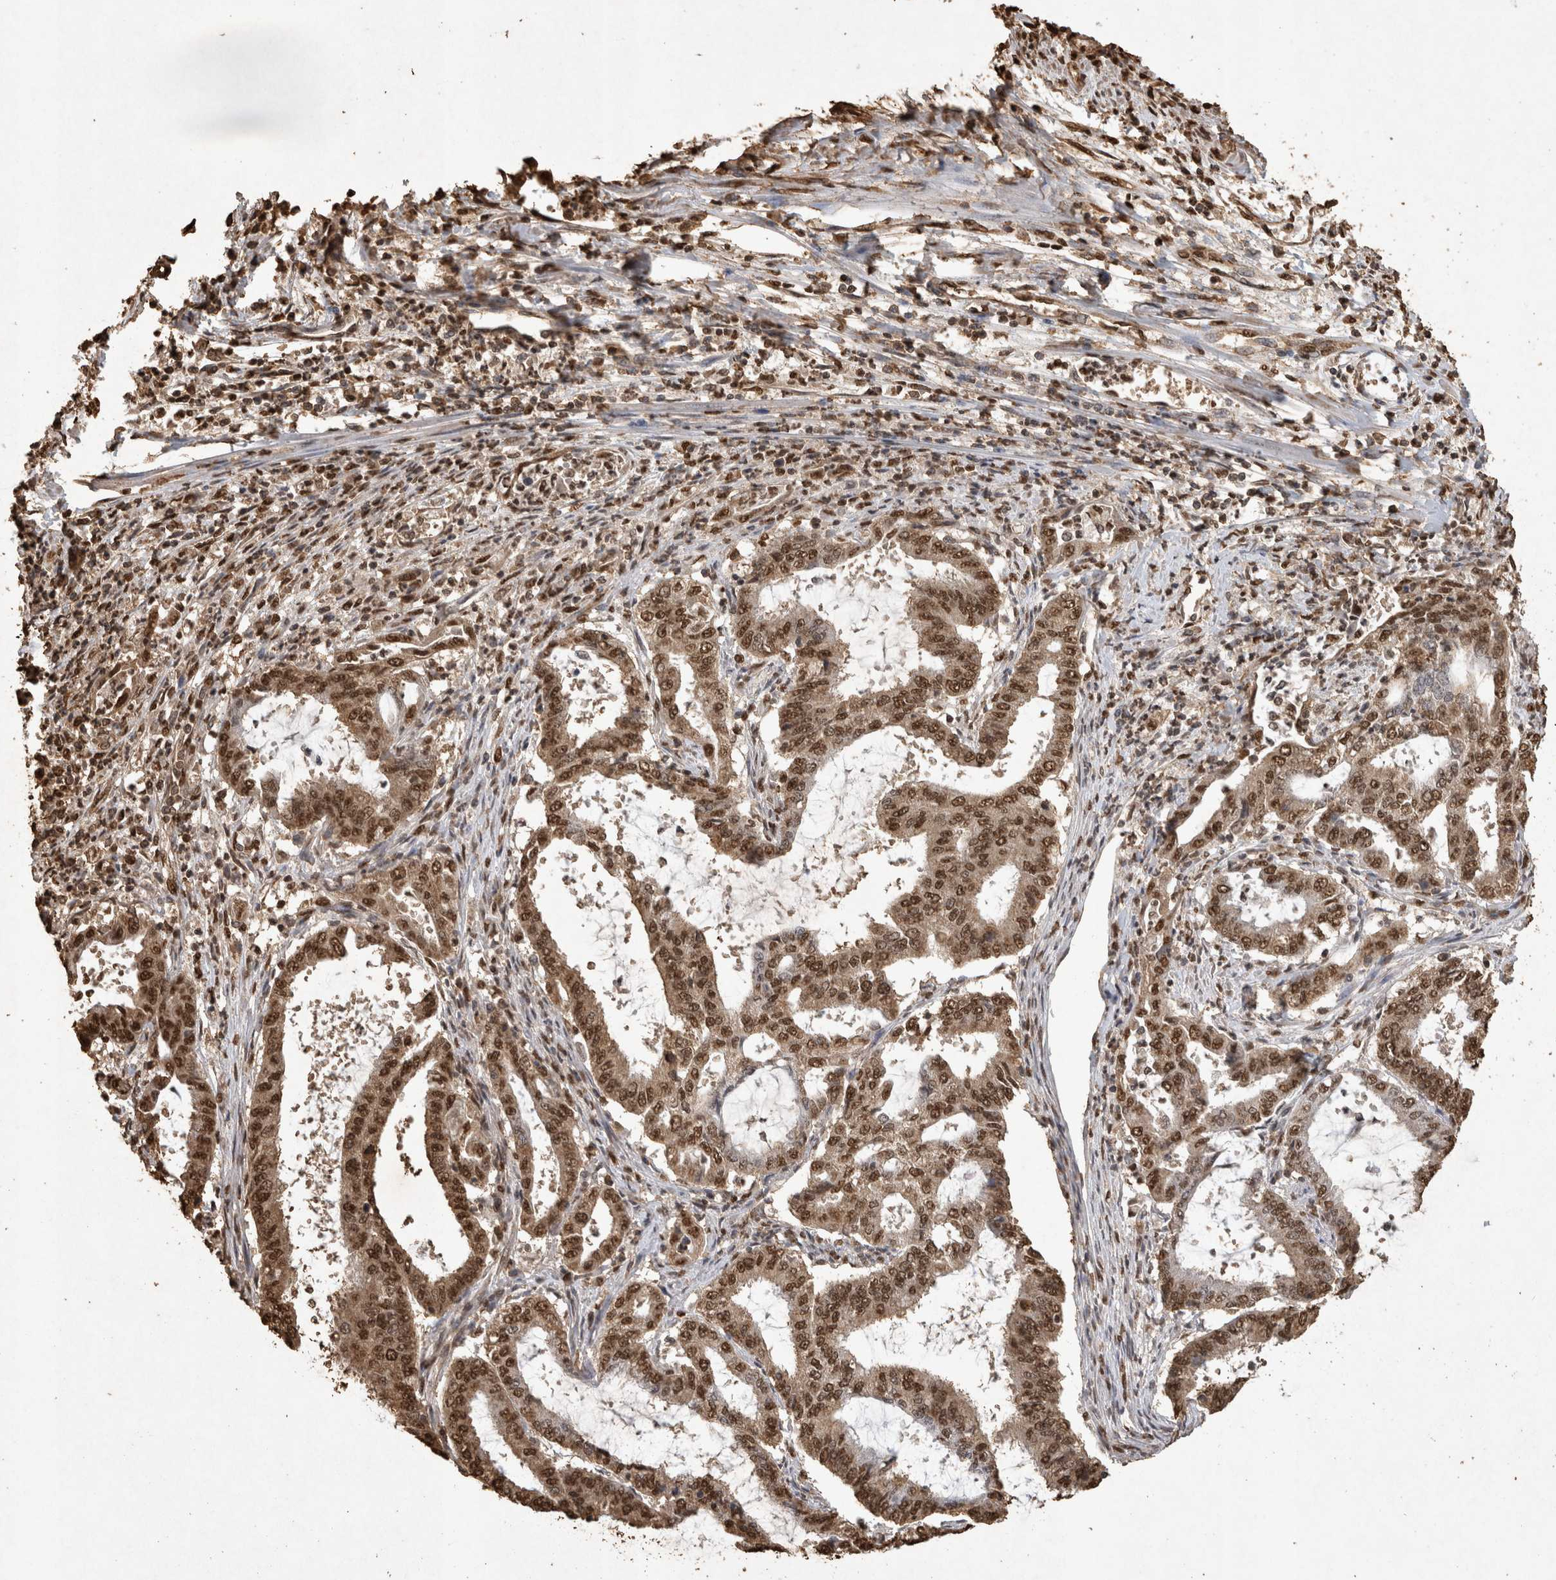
{"staining": {"intensity": "moderate", "quantity": ">75%", "location": "cytoplasmic/membranous,nuclear"}, "tissue": "endometrial cancer", "cell_type": "Tumor cells", "image_type": "cancer", "snomed": [{"axis": "morphology", "description": "Adenocarcinoma, NOS"}, {"axis": "topography", "description": "Endometrium"}], "caption": "Human endometrial cancer (adenocarcinoma) stained with a protein marker shows moderate staining in tumor cells.", "gene": "OAS2", "patient": {"sex": "female", "age": 51}}